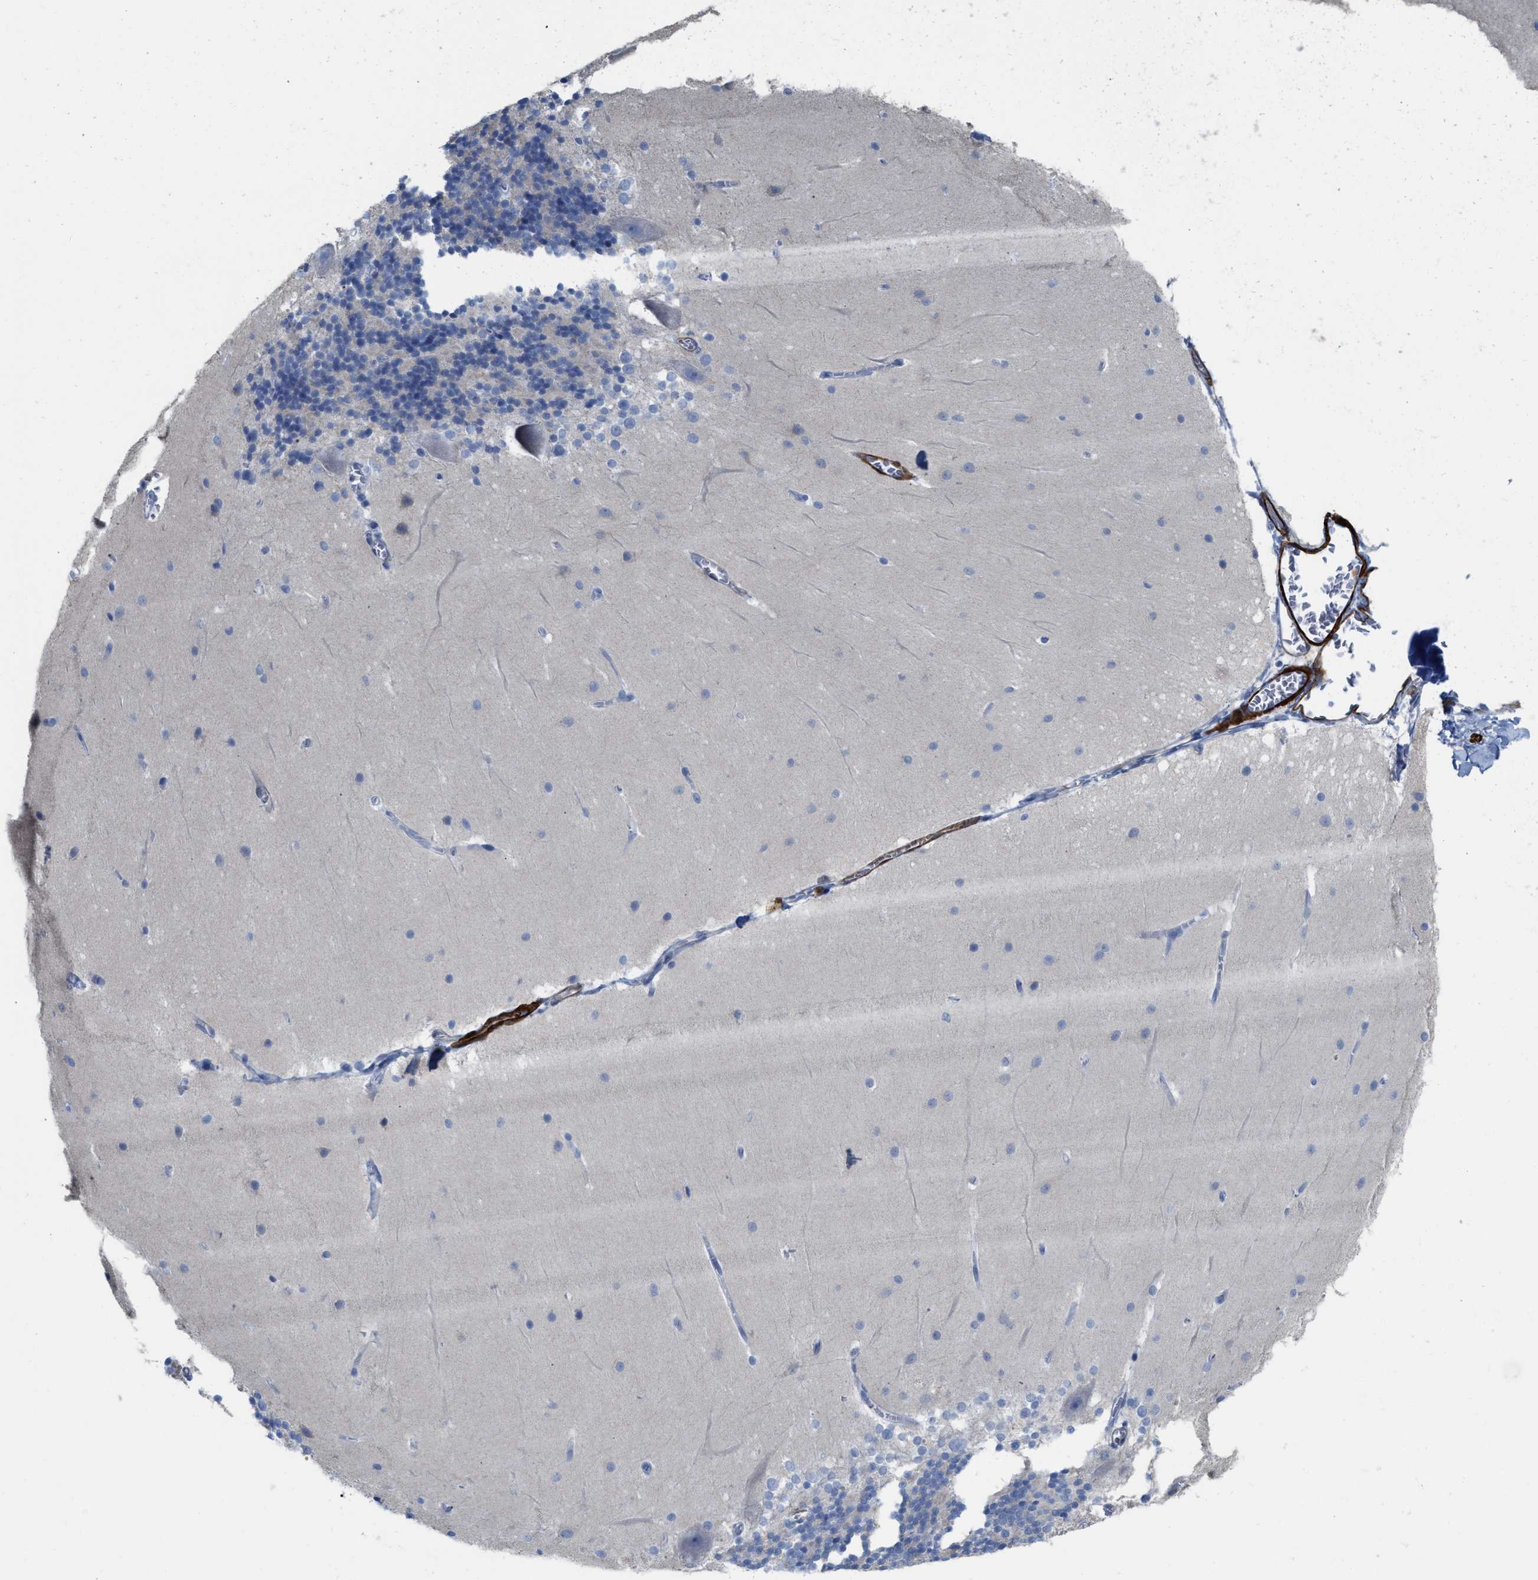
{"staining": {"intensity": "negative", "quantity": "none", "location": "none"}, "tissue": "cerebellum", "cell_type": "Cells in granular layer", "image_type": "normal", "snomed": [{"axis": "morphology", "description": "Normal tissue, NOS"}, {"axis": "topography", "description": "Cerebellum"}], "caption": "Human cerebellum stained for a protein using immunohistochemistry (IHC) exhibits no staining in cells in granular layer.", "gene": "TAGLN", "patient": {"sex": "female", "age": 19}}